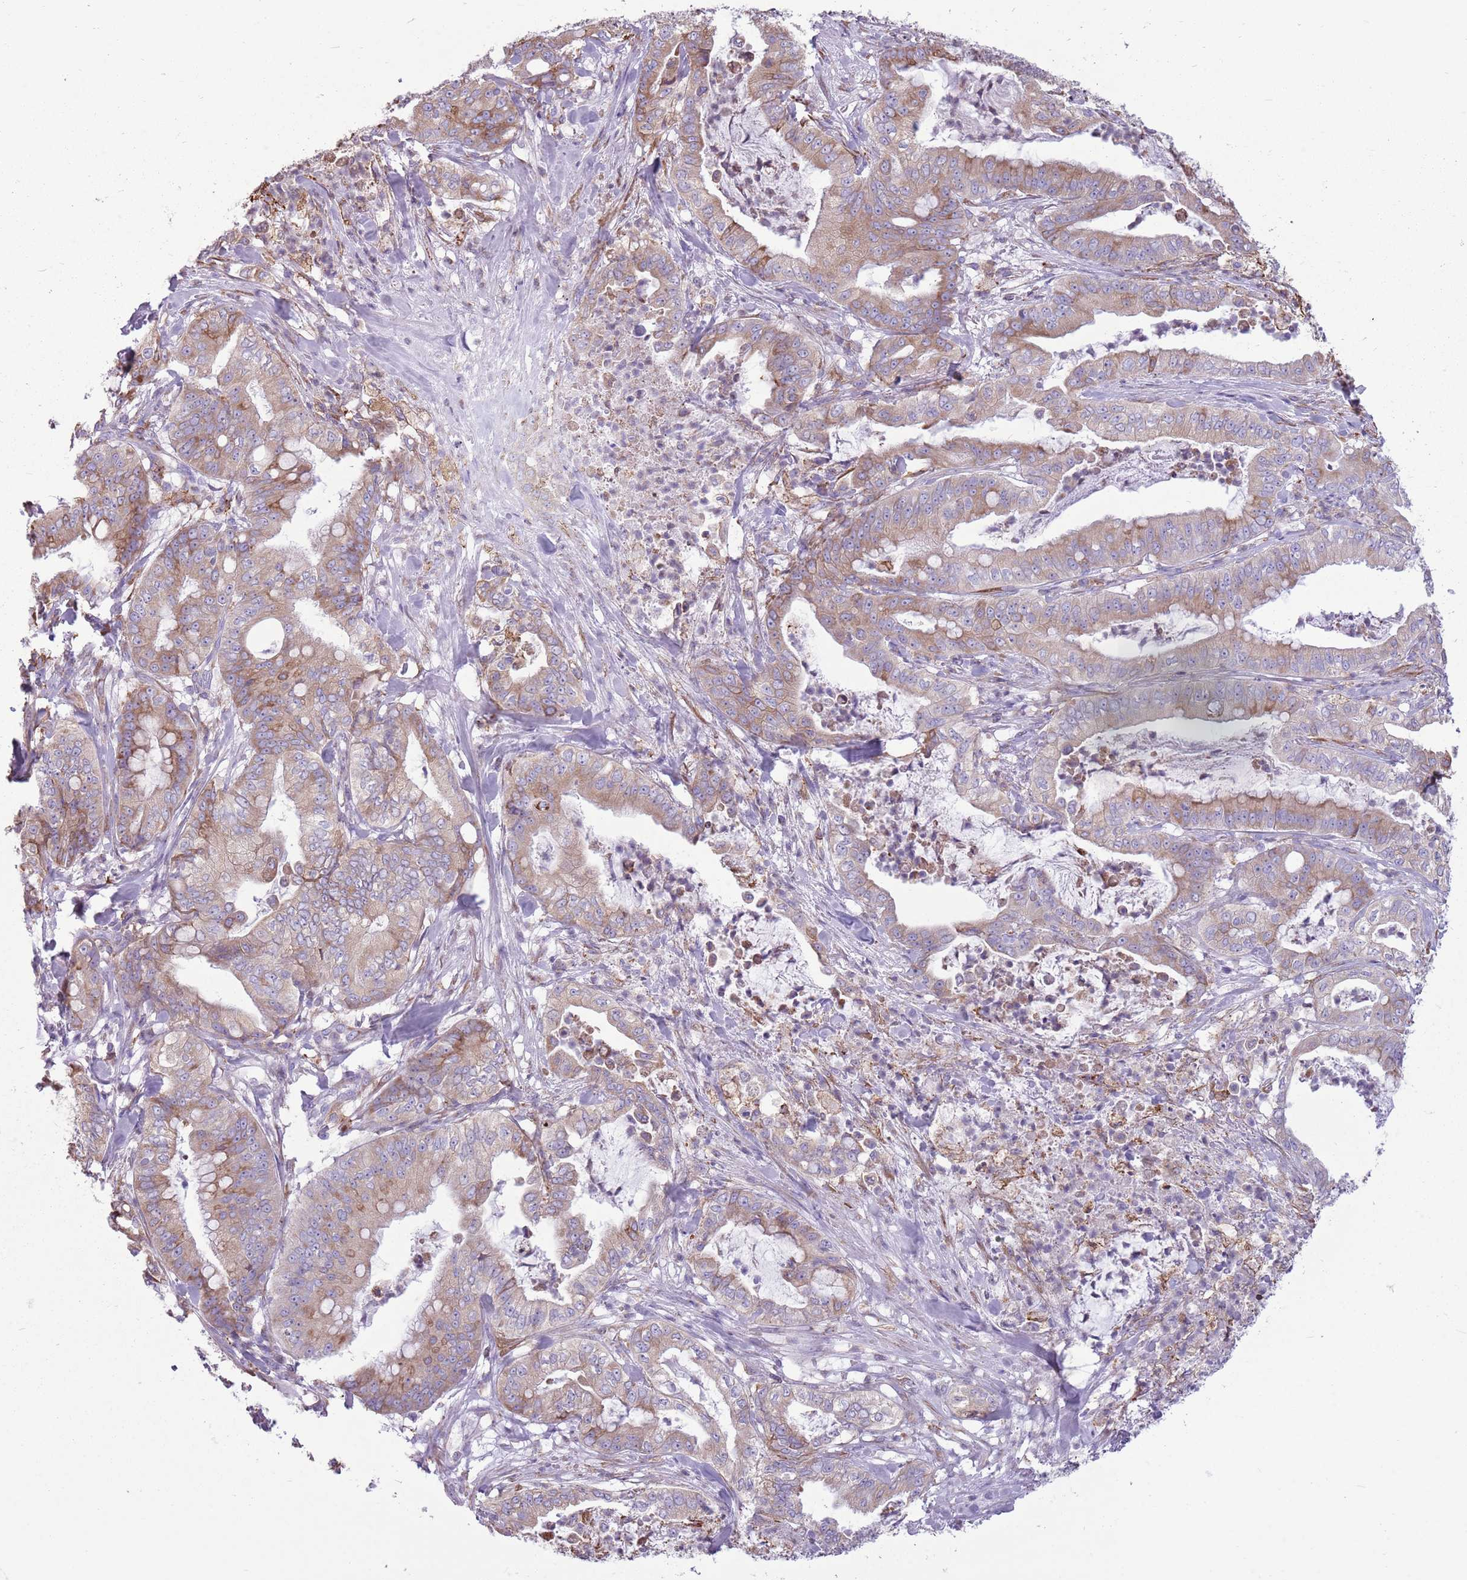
{"staining": {"intensity": "weak", "quantity": ">75%", "location": "cytoplasmic/membranous"}, "tissue": "pancreatic cancer", "cell_type": "Tumor cells", "image_type": "cancer", "snomed": [{"axis": "morphology", "description": "Adenocarcinoma, NOS"}, {"axis": "topography", "description": "Pancreas"}], "caption": "Human adenocarcinoma (pancreatic) stained with a protein marker shows weak staining in tumor cells.", "gene": "KCTD19", "patient": {"sex": "male", "age": 71}}